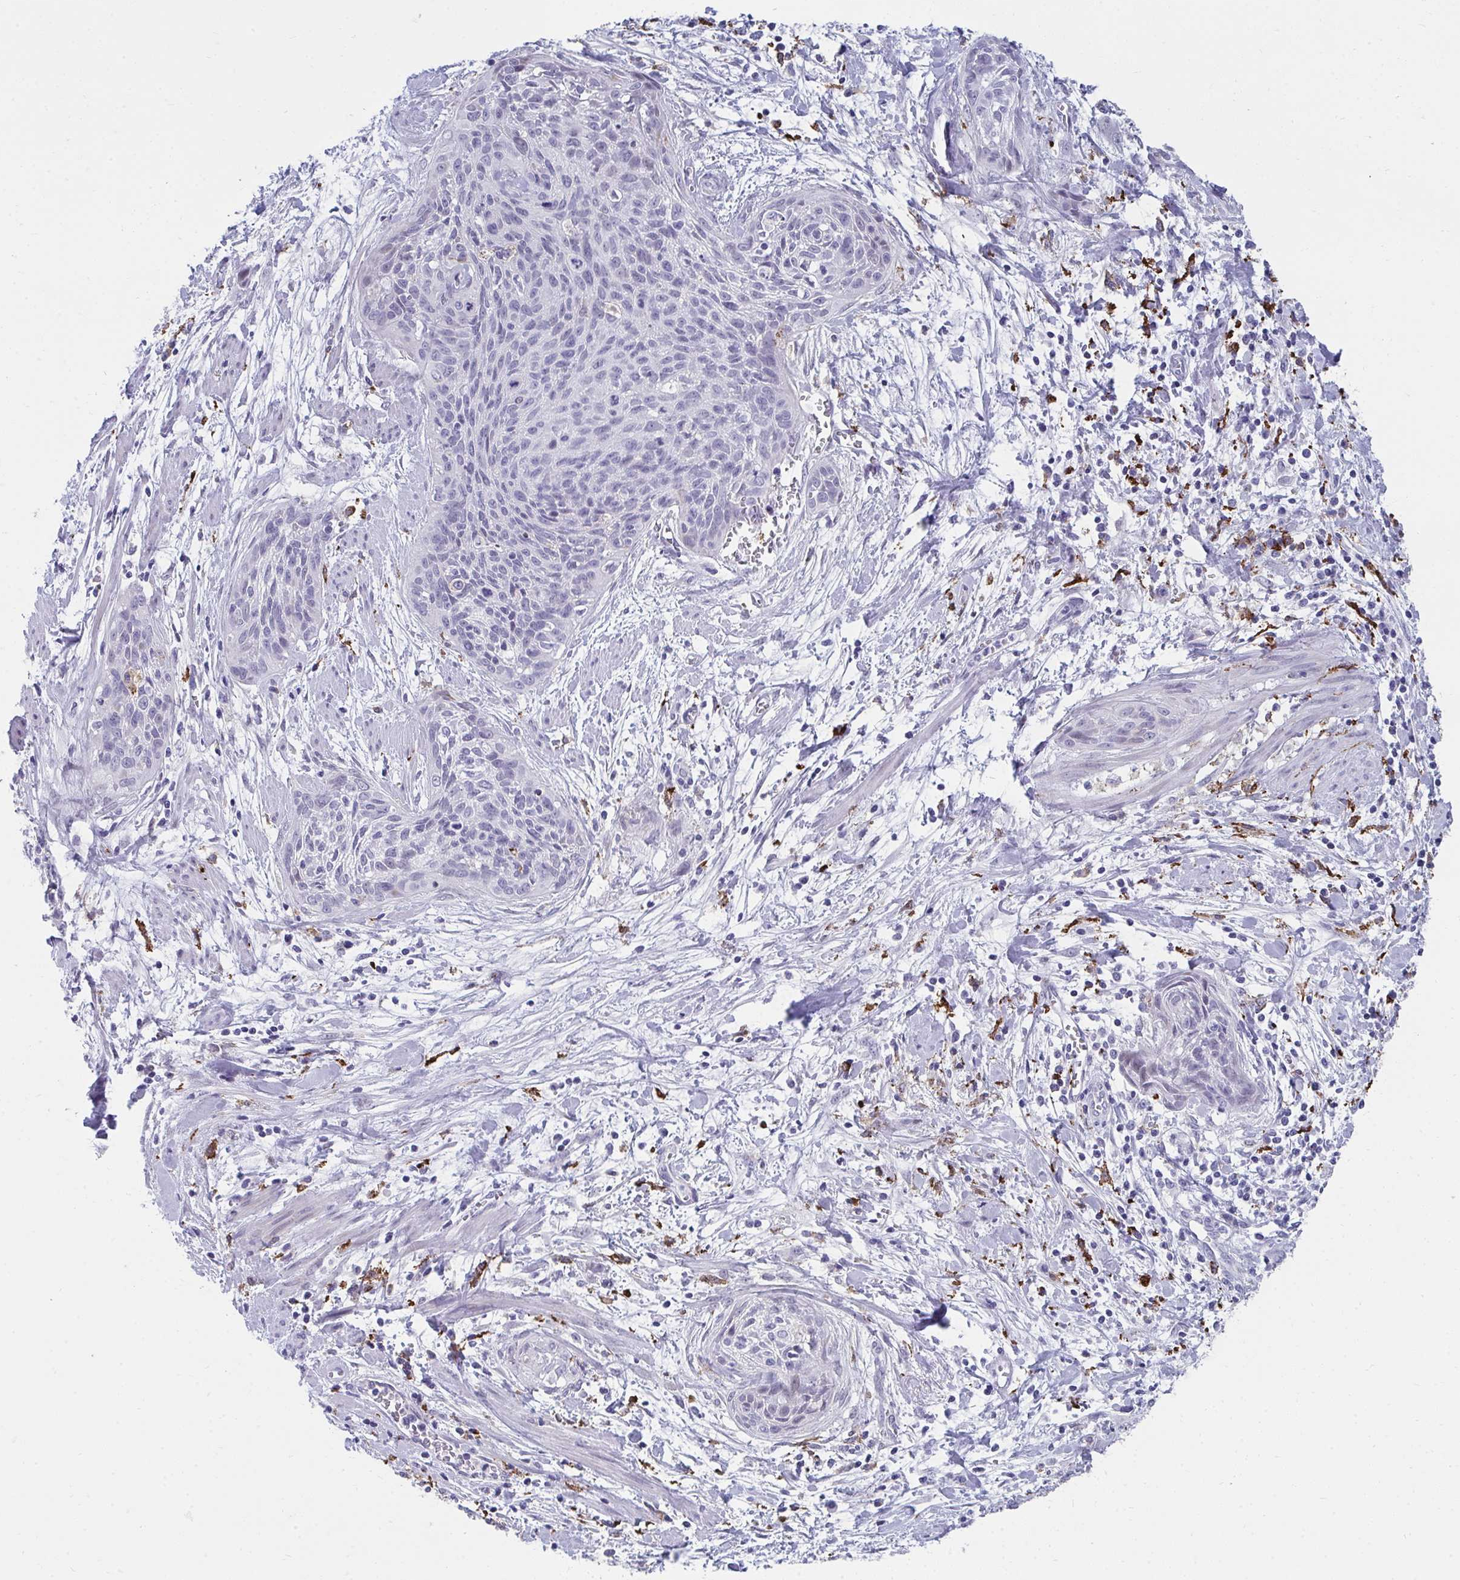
{"staining": {"intensity": "negative", "quantity": "none", "location": "none"}, "tissue": "cervical cancer", "cell_type": "Tumor cells", "image_type": "cancer", "snomed": [{"axis": "morphology", "description": "Squamous cell carcinoma, NOS"}, {"axis": "topography", "description": "Cervix"}], "caption": "There is no significant expression in tumor cells of cervical cancer (squamous cell carcinoma). (Stains: DAB (3,3'-diaminobenzidine) immunohistochemistry with hematoxylin counter stain, Microscopy: brightfield microscopy at high magnification).", "gene": "CD163", "patient": {"sex": "female", "age": 55}}